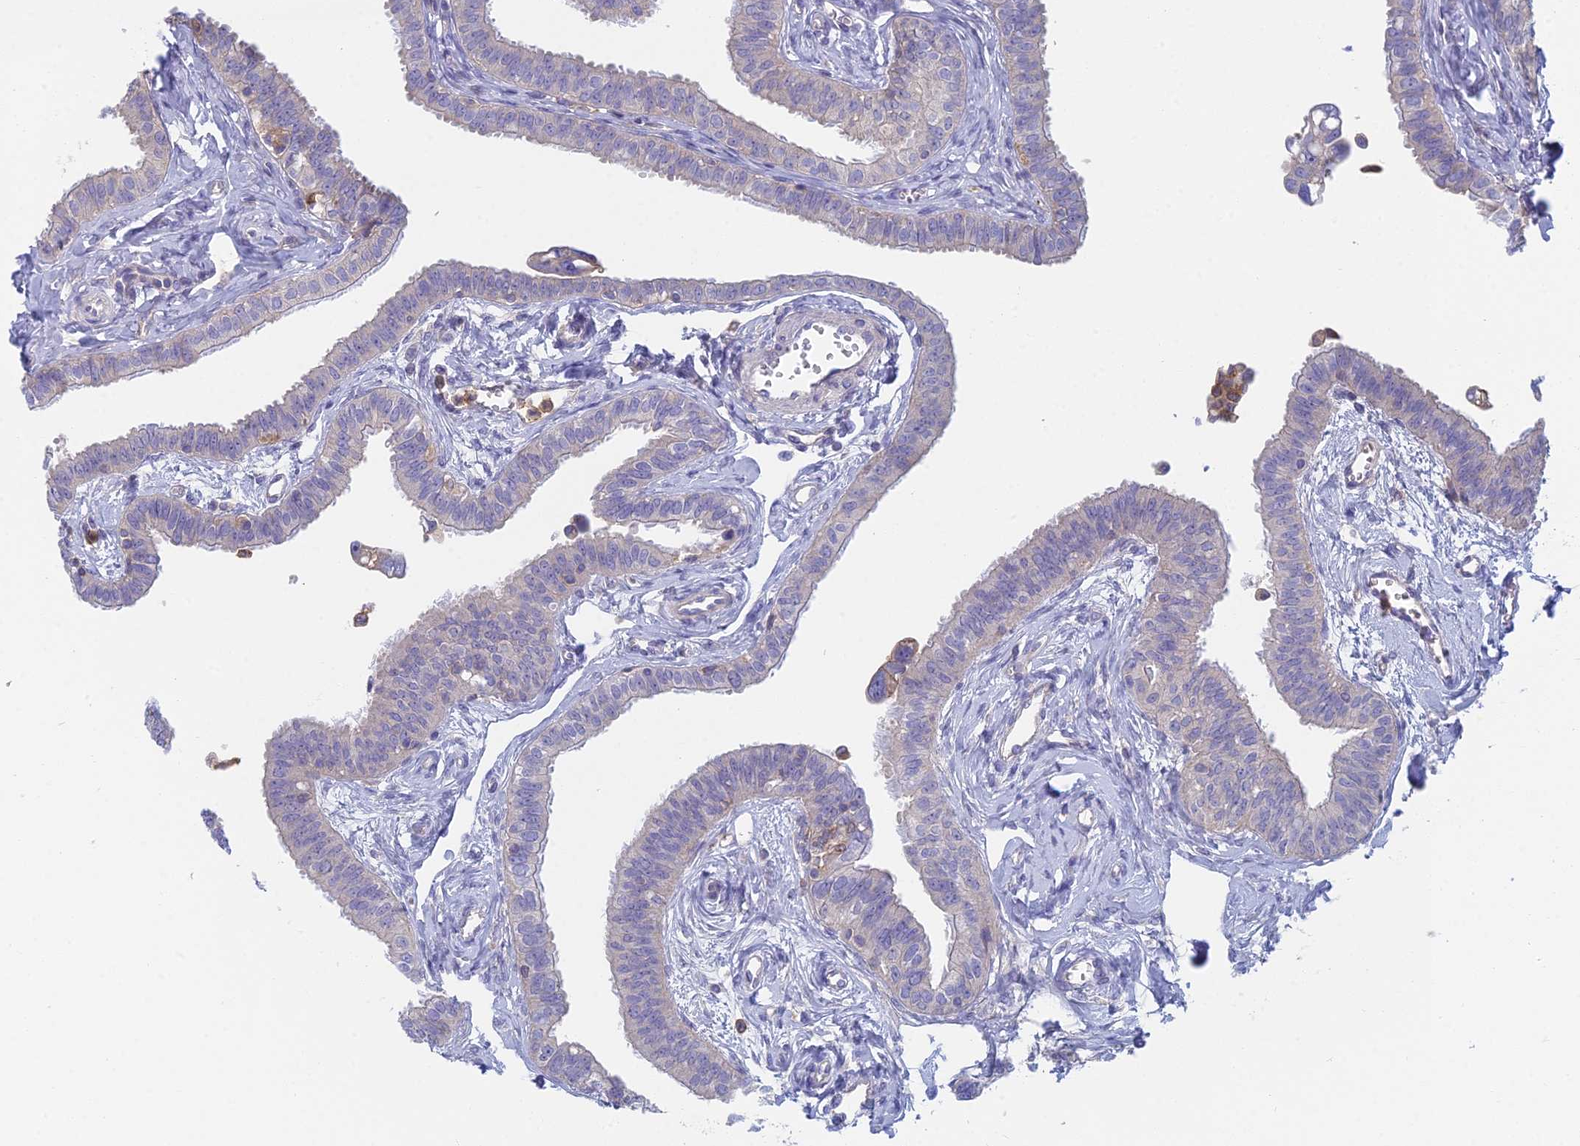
{"staining": {"intensity": "moderate", "quantity": "<25%", "location": "cytoplasmic/membranous"}, "tissue": "fallopian tube", "cell_type": "Glandular cells", "image_type": "normal", "snomed": [{"axis": "morphology", "description": "Normal tissue, NOS"}, {"axis": "morphology", "description": "Carcinoma, NOS"}, {"axis": "topography", "description": "Fallopian tube"}, {"axis": "topography", "description": "Ovary"}], "caption": "Immunohistochemical staining of unremarkable human fallopian tube demonstrates <25% levels of moderate cytoplasmic/membranous protein expression in approximately <25% of glandular cells. The staining was performed using DAB to visualize the protein expression in brown, while the nuclei were stained in blue with hematoxylin (Magnification: 20x).", "gene": "STRN4", "patient": {"sex": "female", "age": 59}}